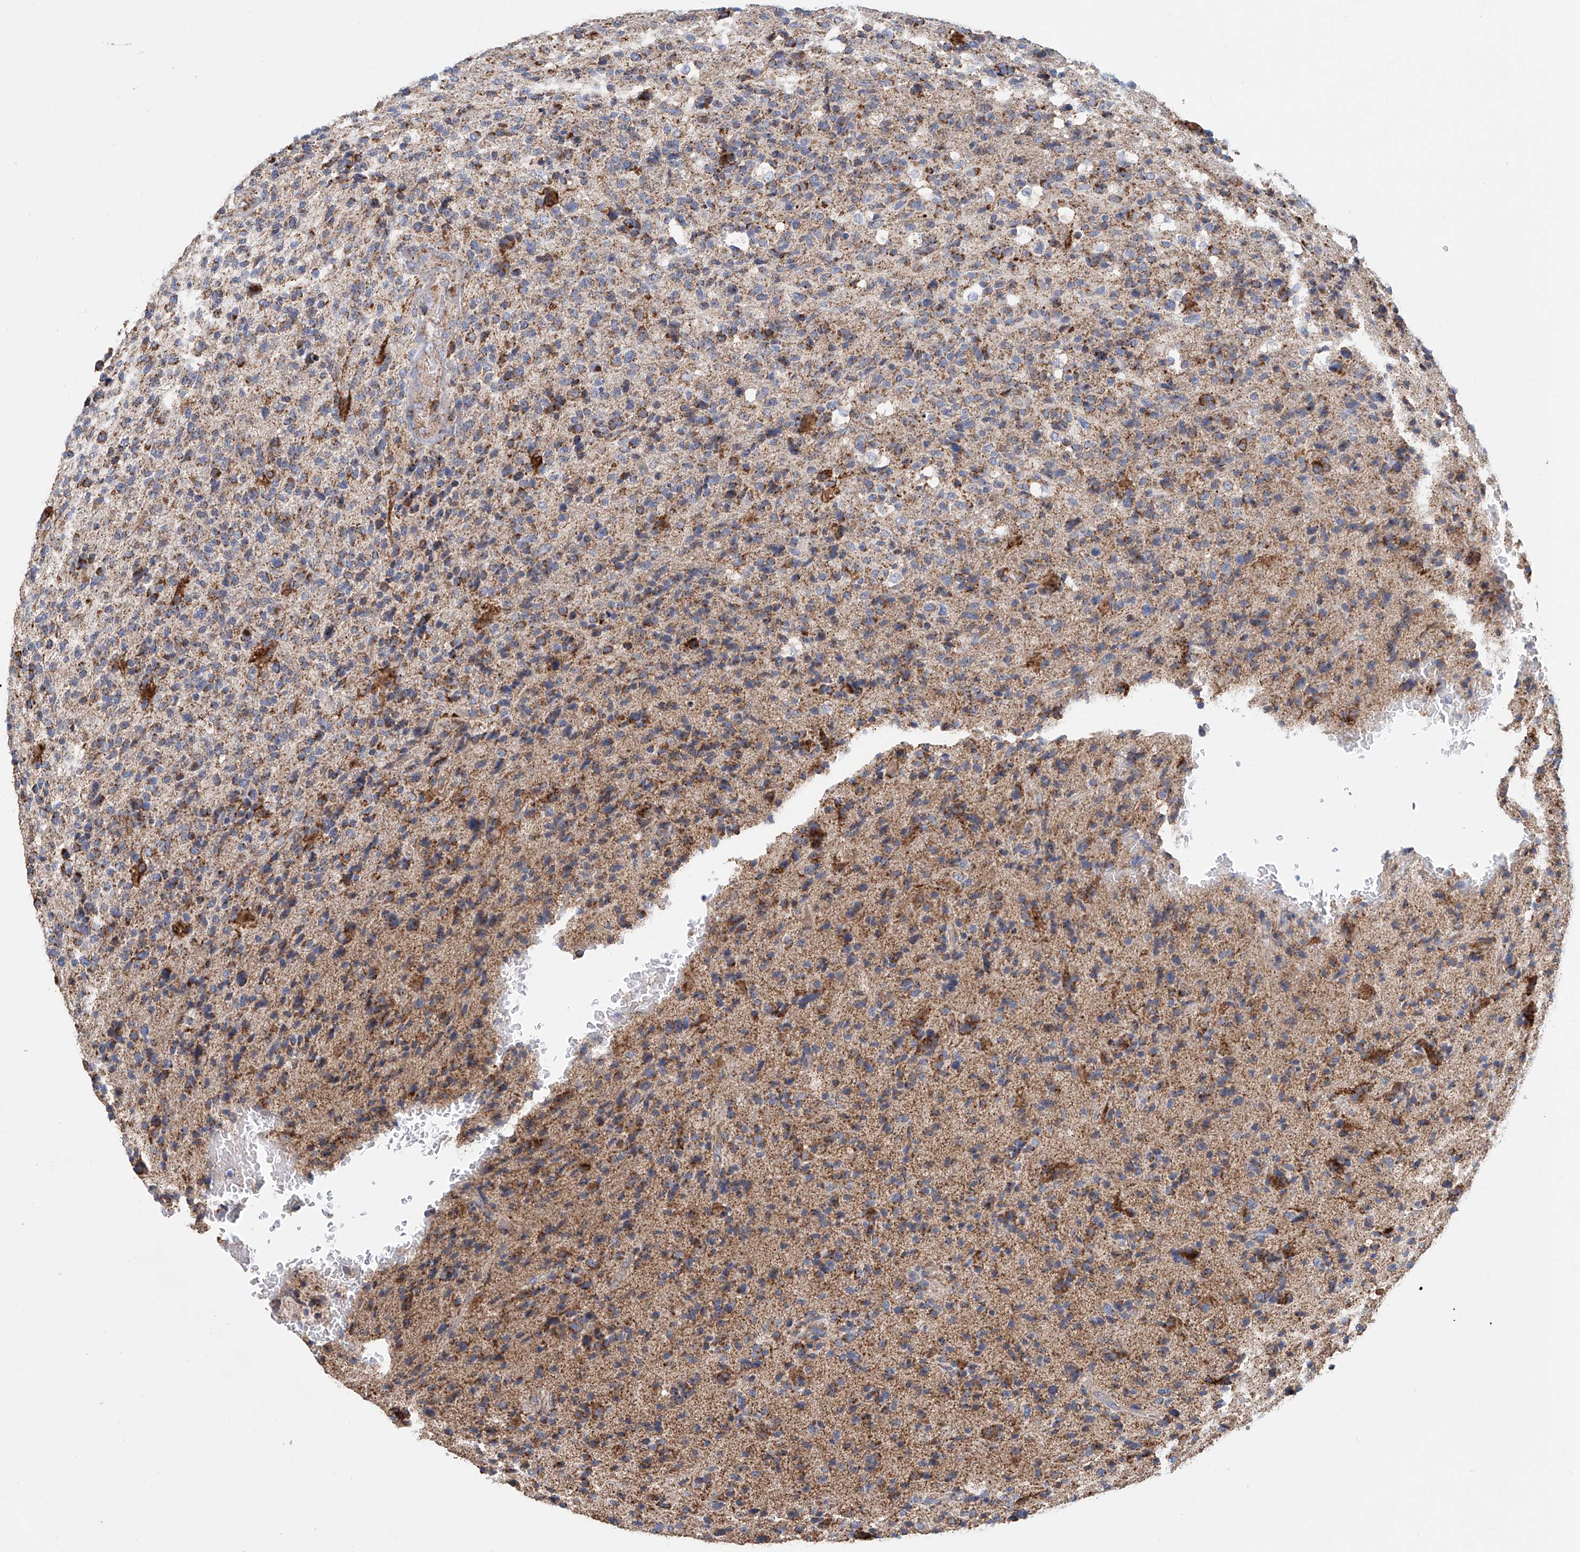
{"staining": {"intensity": "moderate", "quantity": ">75%", "location": "cytoplasmic/membranous"}, "tissue": "glioma", "cell_type": "Tumor cells", "image_type": "cancer", "snomed": [{"axis": "morphology", "description": "Glioma, malignant, High grade"}, {"axis": "topography", "description": "Brain"}], "caption": "DAB immunohistochemical staining of malignant glioma (high-grade) reveals moderate cytoplasmic/membranous protein positivity in approximately >75% of tumor cells. The staining is performed using DAB brown chromogen to label protein expression. The nuclei are counter-stained blue using hematoxylin.", "gene": "MCL1", "patient": {"sex": "male", "age": 72}}